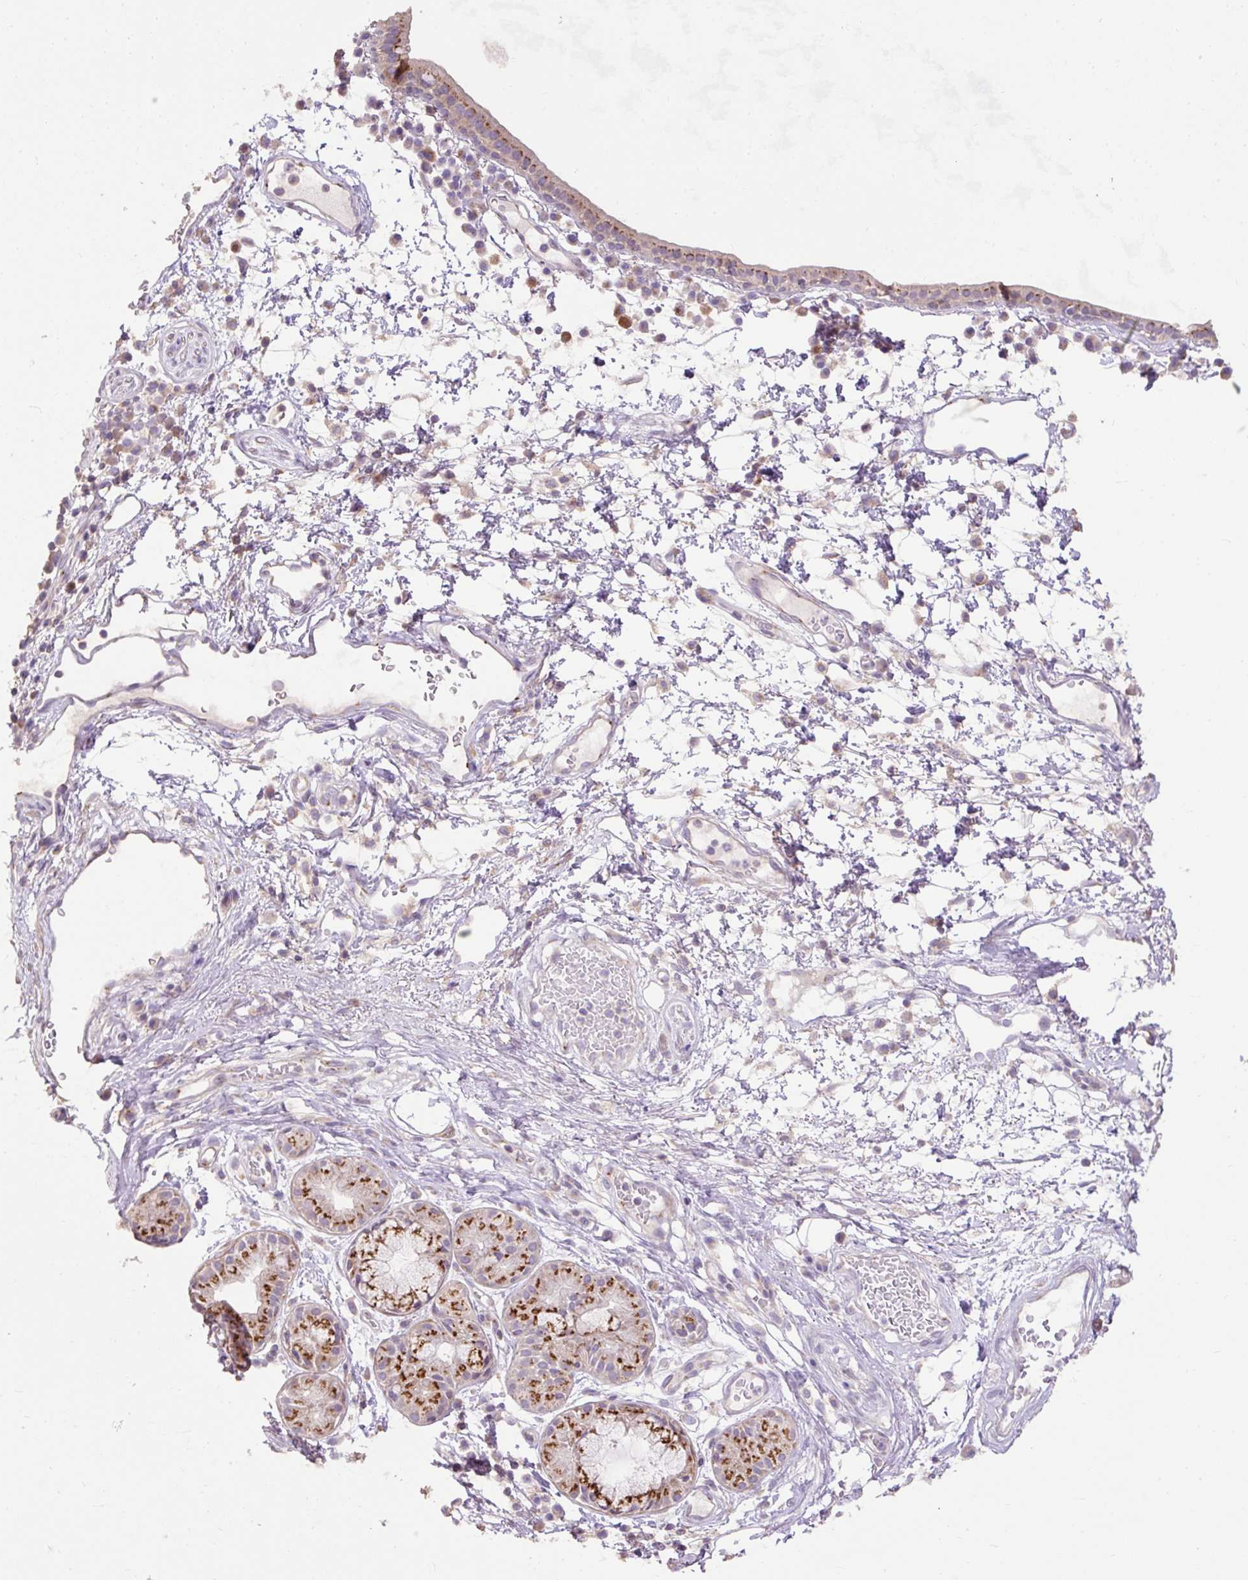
{"staining": {"intensity": "moderate", "quantity": "25%-75%", "location": "cytoplasmic/membranous"}, "tissue": "nasopharynx", "cell_type": "Respiratory epithelial cells", "image_type": "normal", "snomed": [{"axis": "morphology", "description": "Normal tissue, NOS"}, {"axis": "topography", "description": "Lymph node"}, {"axis": "topography", "description": "Cartilage tissue"}, {"axis": "topography", "description": "Nasopharynx"}], "caption": "Nasopharynx stained for a protein shows moderate cytoplasmic/membranous positivity in respiratory epithelial cells. (DAB IHC, brown staining for protein, blue staining for nuclei).", "gene": "ABR", "patient": {"sex": "male", "age": 63}}